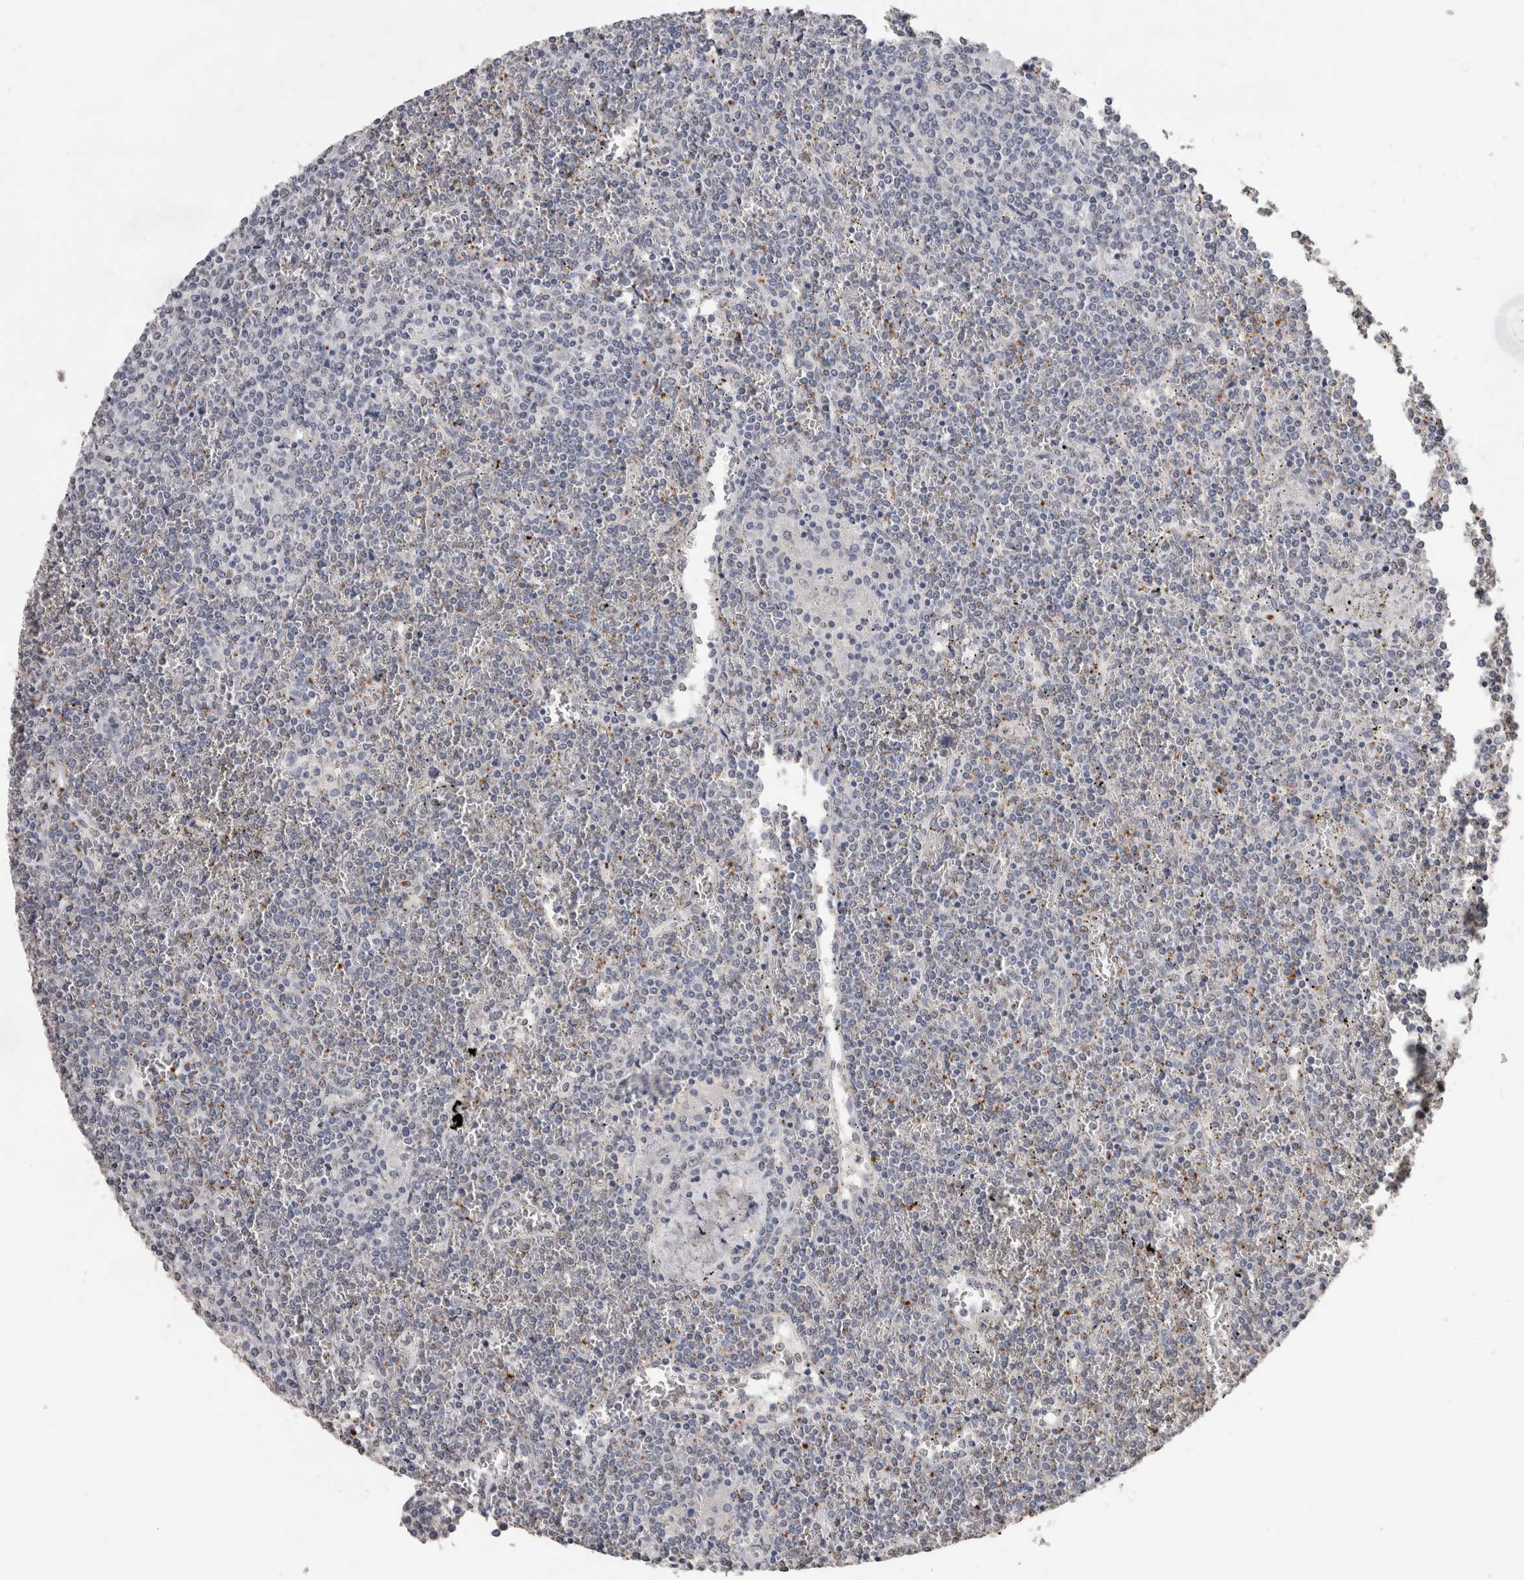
{"staining": {"intensity": "negative", "quantity": "none", "location": "none"}, "tissue": "lymphoma", "cell_type": "Tumor cells", "image_type": "cancer", "snomed": [{"axis": "morphology", "description": "Malignant lymphoma, non-Hodgkin's type, Low grade"}, {"axis": "topography", "description": "Spleen"}], "caption": "An immunohistochemistry (IHC) photomicrograph of malignant lymphoma, non-Hodgkin's type (low-grade) is shown. There is no staining in tumor cells of malignant lymphoma, non-Hodgkin's type (low-grade). Nuclei are stained in blue.", "gene": "LTBP1", "patient": {"sex": "female", "age": 19}}